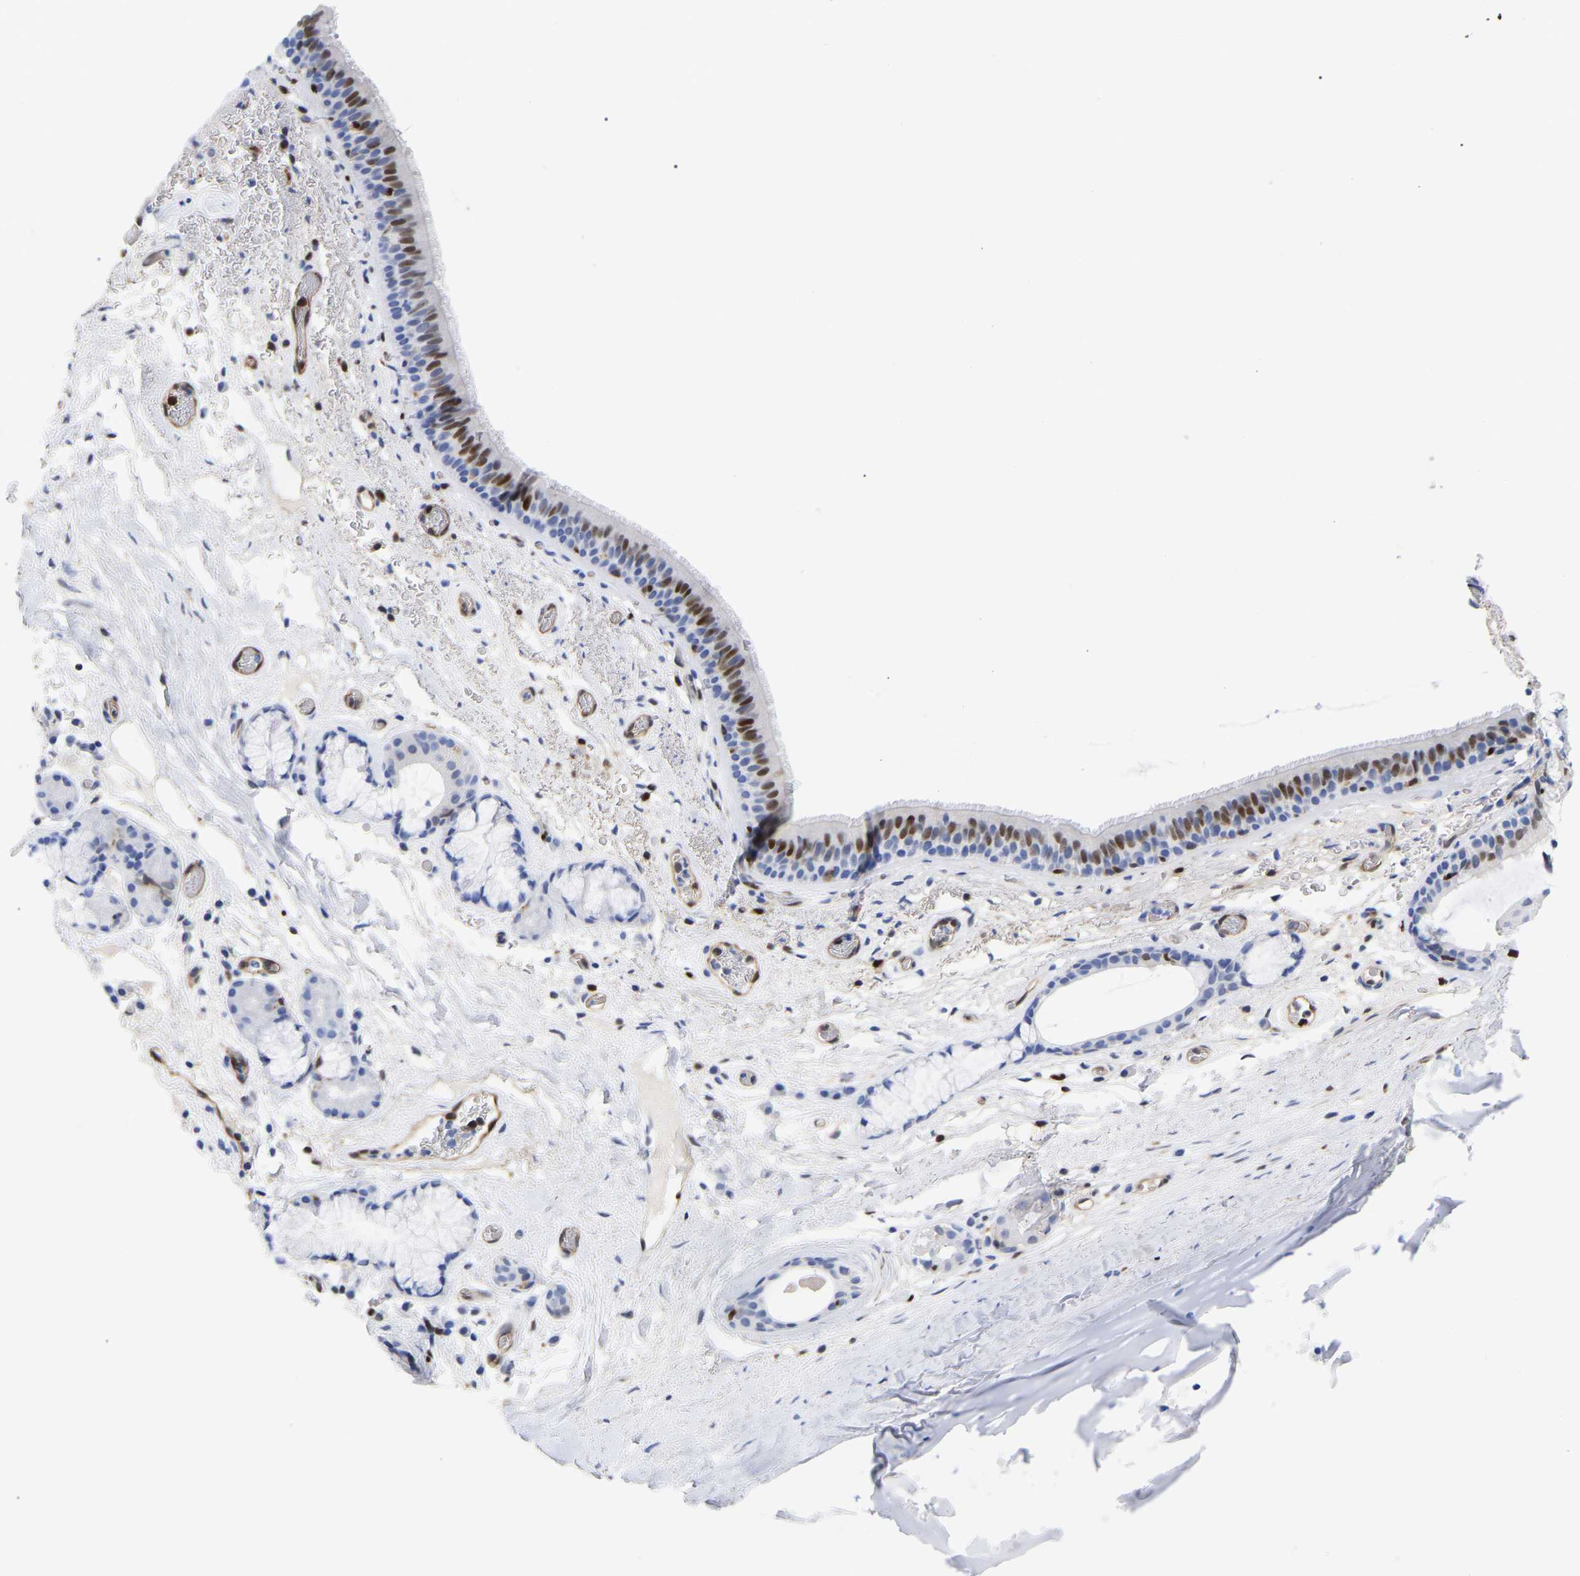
{"staining": {"intensity": "moderate", "quantity": "25%-75%", "location": "nuclear"}, "tissue": "bronchus", "cell_type": "Respiratory epithelial cells", "image_type": "normal", "snomed": [{"axis": "morphology", "description": "Normal tissue, NOS"}, {"axis": "topography", "description": "Cartilage tissue"}], "caption": "Brown immunohistochemical staining in benign human bronchus reveals moderate nuclear expression in approximately 25%-75% of respiratory epithelial cells.", "gene": "GIMAP4", "patient": {"sex": "female", "age": 63}}